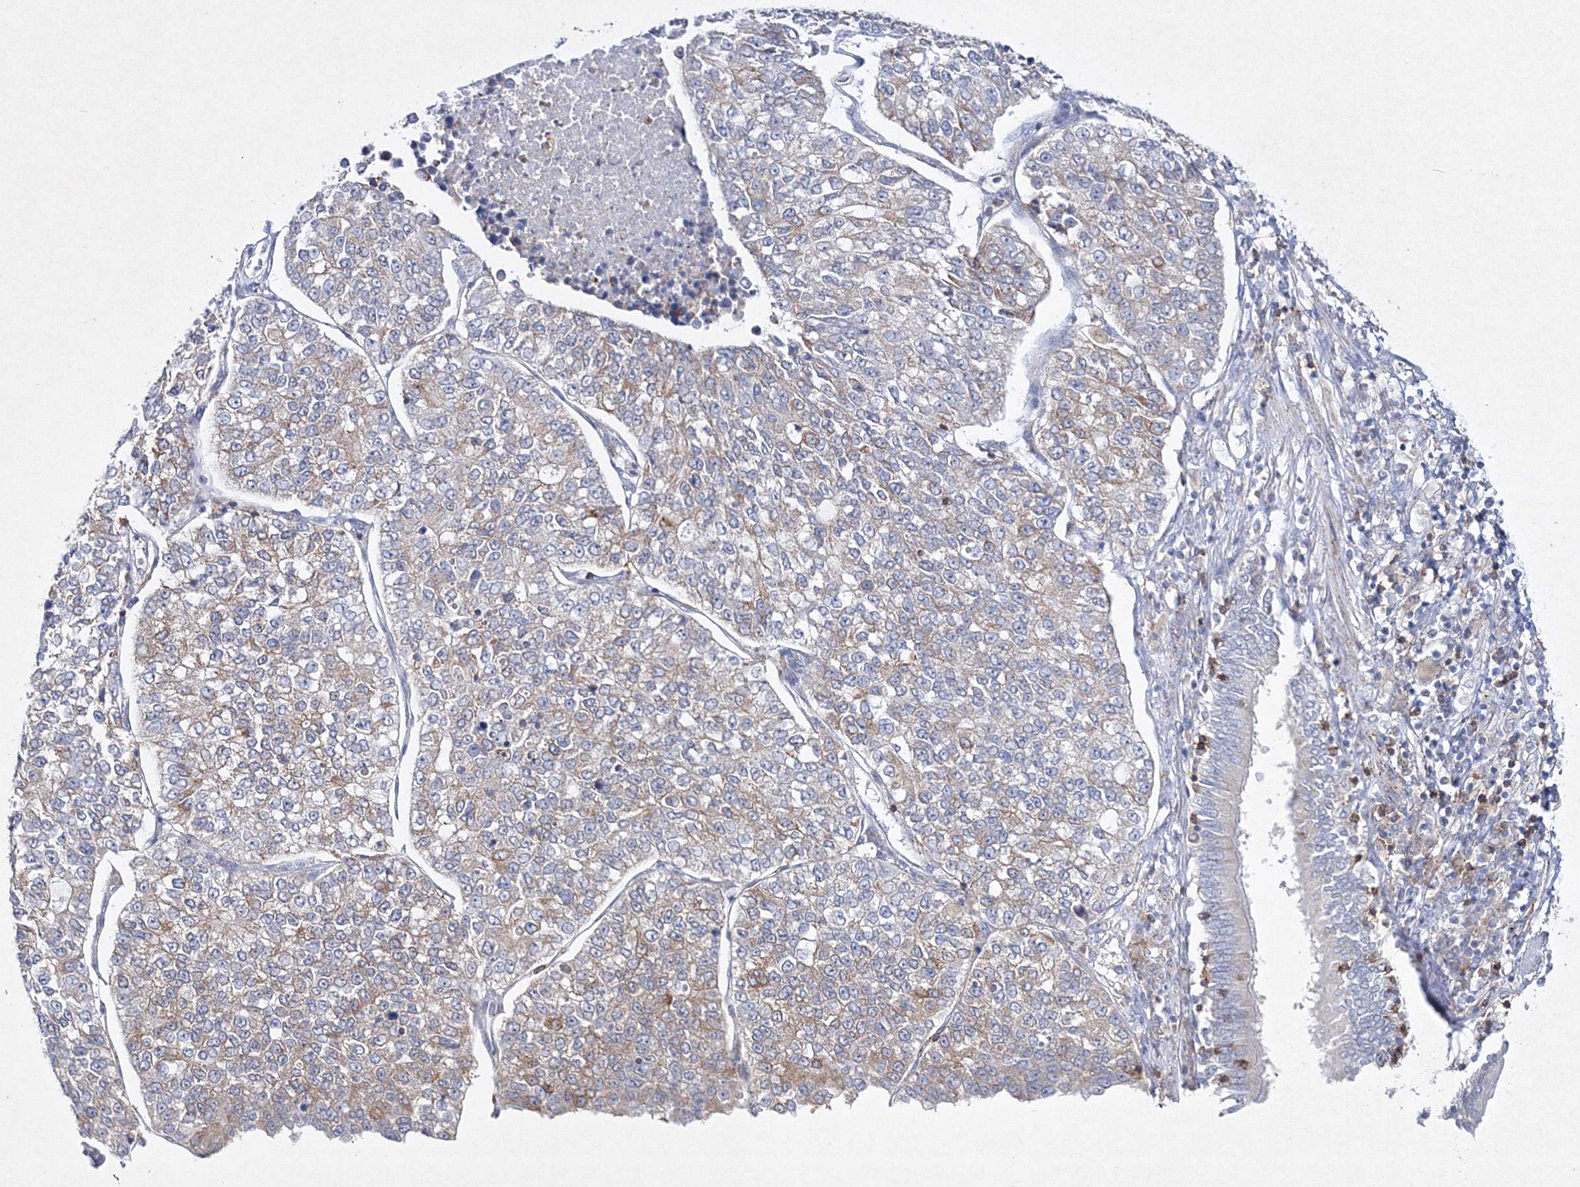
{"staining": {"intensity": "weak", "quantity": "25%-75%", "location": "cytoplasmic/membranous"}, "tissue": "lung cancer", "cell_type": "Tumor cells", "image_type": "cancer", "snomed": [{"axis": "morphology", "description": "Adenocarcinoma, NOS"}, {"axis": "topography", "description": "Lung"}], "caption": "Weak cytoplasmic/membranous expression is appreciated in approximately 25%-75% of tumor cells in lung adenocarcinoma. Using DAB (3,3'-diaminobenzidine) (brown) and hematoxylin (blue) stains, captured at high magnification using brightfield microscopy.", "gene": "HCST", "patient": {"sex": "male", "age": 49}}